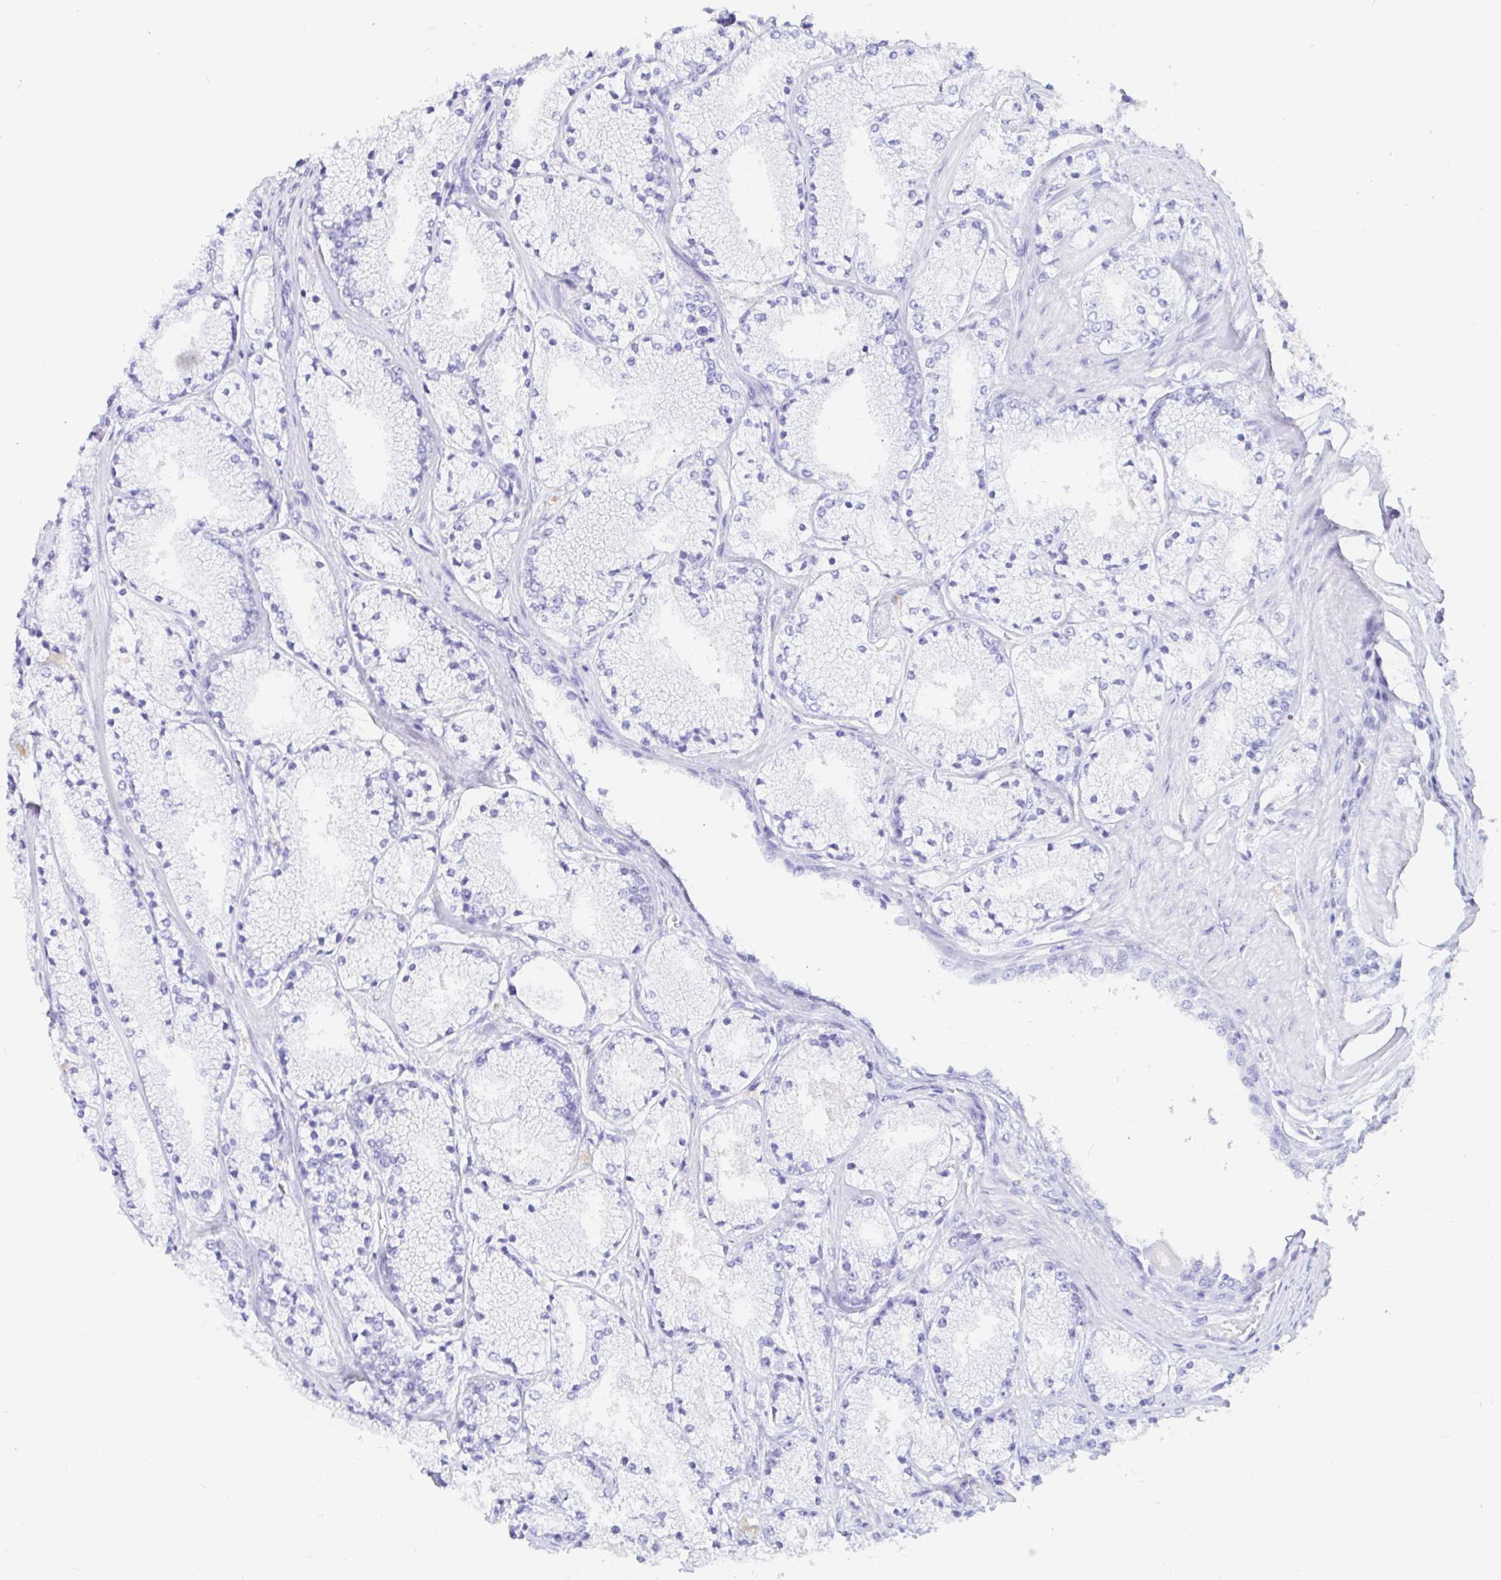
{"staining": {"intensity": "negative", "quantity": "none", "location": "none"}, "tissue": "prostate cancer", "cell_type": "Tumor cells", "image_type": "cancer", "snomed": [{"axis": "morphology", "description": "Adenocarcinoma, High grade"}, {"axis": "topography", "description": "Prostate"}], "caption": "The IHC micrograph has no significant expression in tumor cells of prostate cancer tissue.", "gene": "OR6T1", "patient": {"sex": "male", "age": 63}}